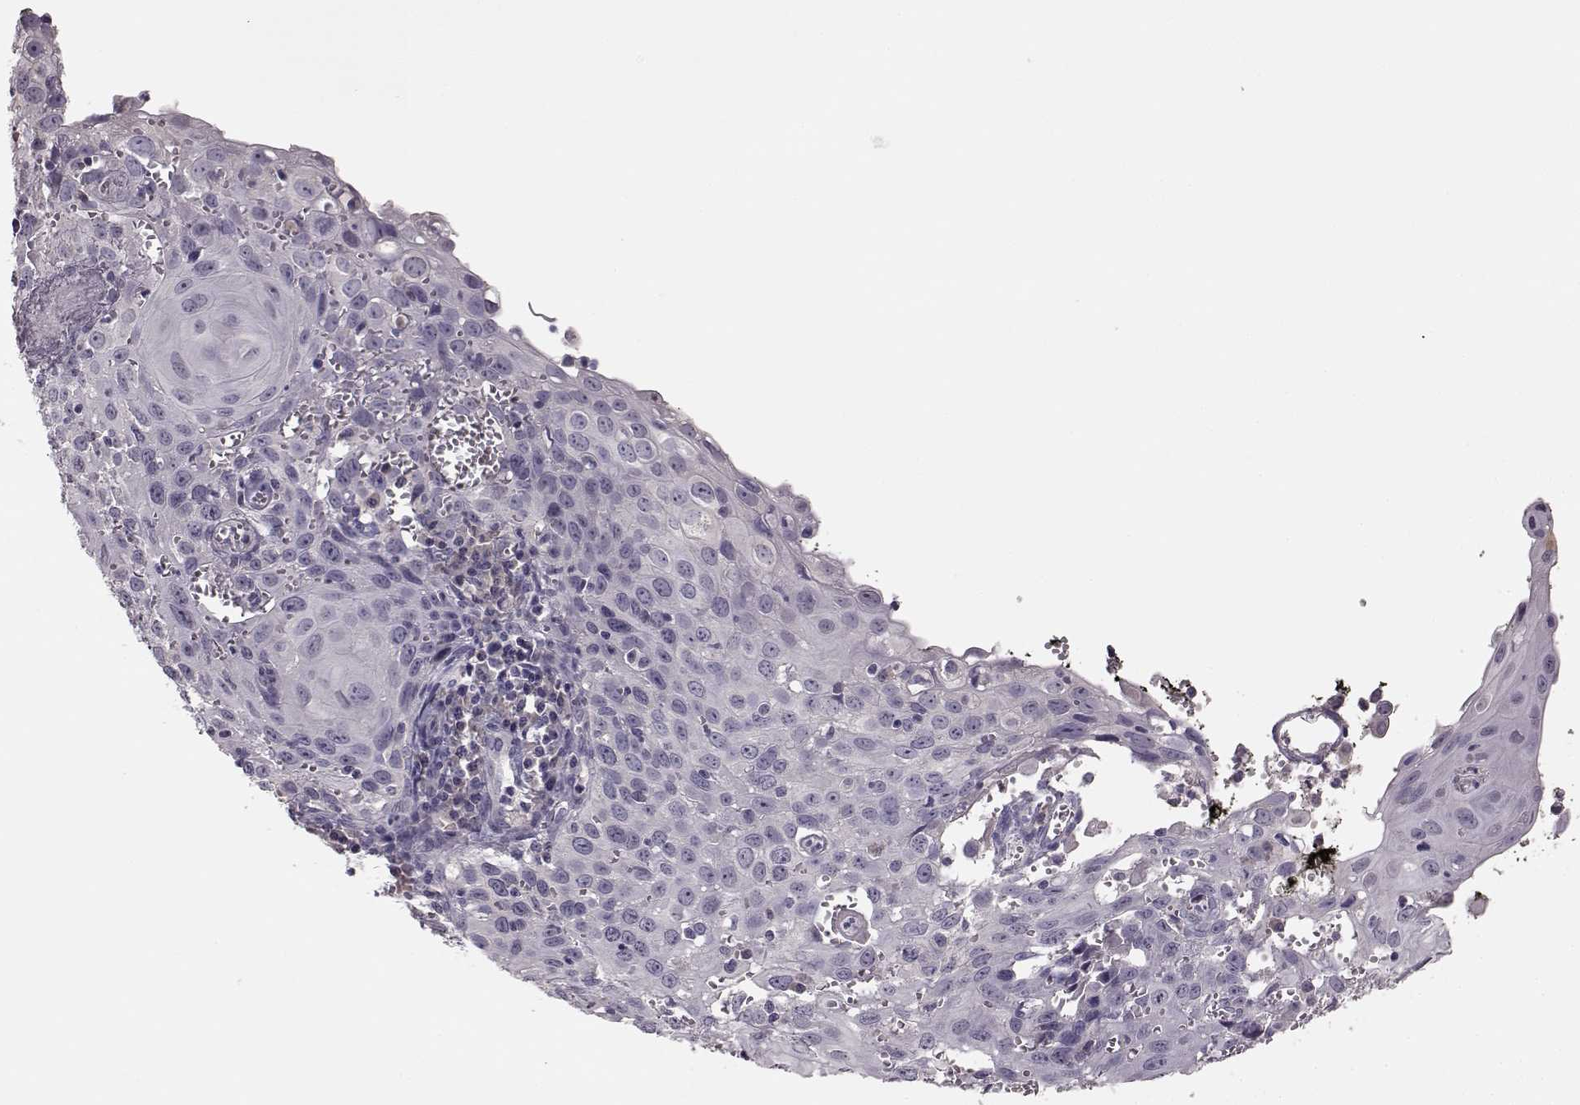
{"staining": {"intensity": "negative", "quantity": "none", "location": "none"}, "tissue": "cervical cancer", "cell_type": "Tumor cells", "image_type": "cancer", "snomed": [{"axis": "morphology", "description": "Squamous cell carcinoma, NOS"}, {"axis": "topography", "description": "Cervix"}], "caption": "Human squamous cell carcinoma (cervical) stained for a protein using immunohistochemistry demonstrates no expression in tumor cells.", "gene": "BFSP2", "patient": {"sex": "female", "age": 38}}